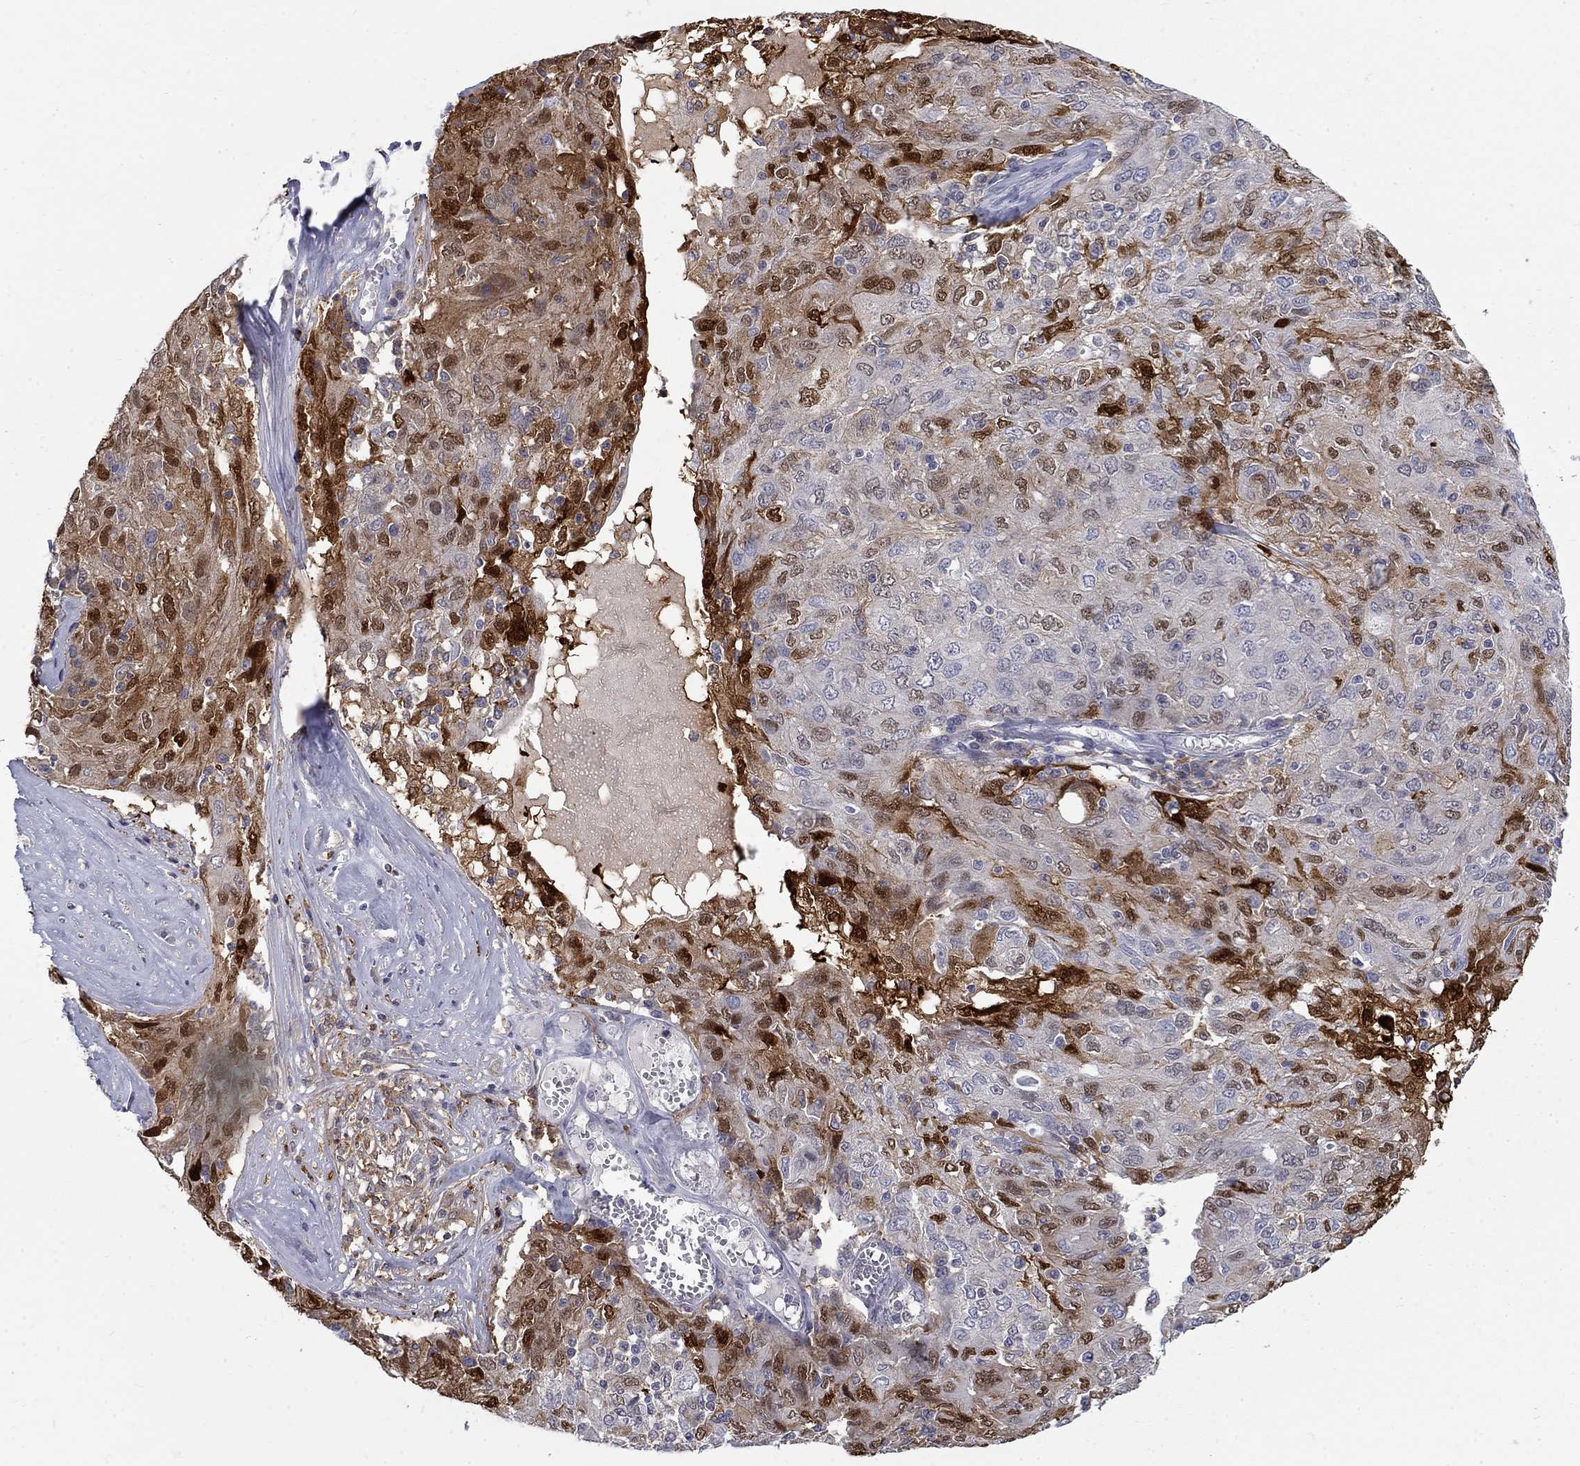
{"staining": {"intensity": "strong", "quantity": "25%-75%", "location": "cytoplasmic/membranous,nuclear"}, "tissue": "ovarian cancer", "cell_type": "Tumor cells", "image_type": "cancer", "snomed": [{"axis": "morphology", "description": "Carcinoma, endometroid"}, {"axis": "topography", "description": "Ovary"}], "caption": "Immunohistochemistry (IHC) histopathology image of neoplastic tissue: human ovarian cancer (endometroid carcinoma) stained using IHC demonstrates high levels of strong protein expression localized specifically in the cytoplasmic/membranous and nuclear of tumor cells, appearing as a cytoplasmic/membranous and nuclear brown color.", "gene": "PCBP3", "patient": {"sex": "female", "age": 50}}